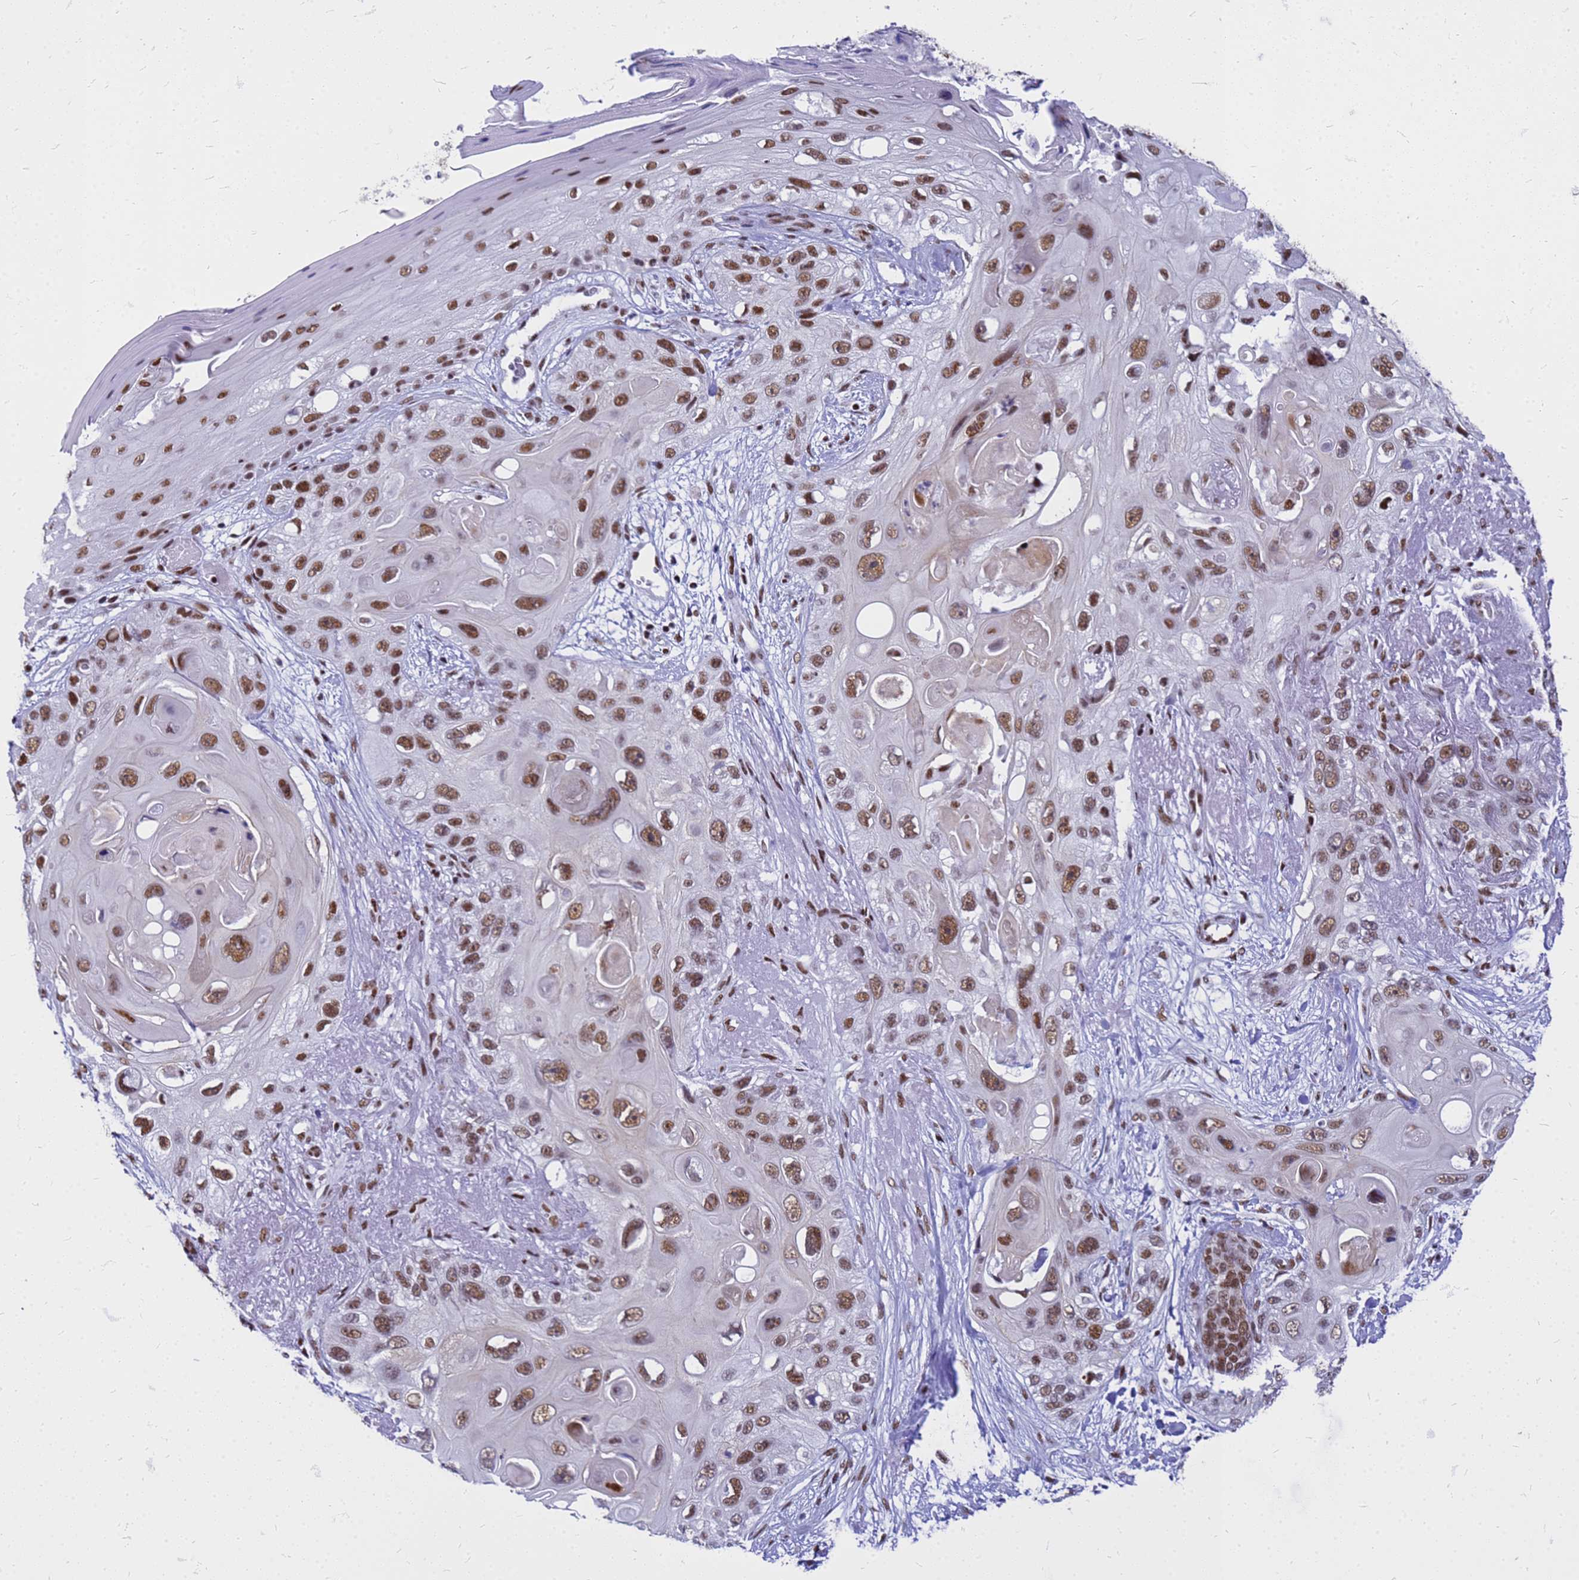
{"staining": {"intensity": "moderate", "quantity": ">75%", "location": "nuclear"}, "tissue": "skin cancer", "cell_type": "Tumor cells", "image_type": "cancer", "snomed": [{"axis": "morphology", "description": "Normal tissue, NOS"}, {"axis": "morphology", "description": "Squamous cell carcinoma, NOS"}, {"axis": "topography", "description": "Skin"}], "caption": "Protein positivity by immunohistochemistry (IHC) displays moderate nuclear expression in about >75% of tumor cells in skin cancer.", "gene": "SART3", "patient": {"sex": "male", "age": 72}}